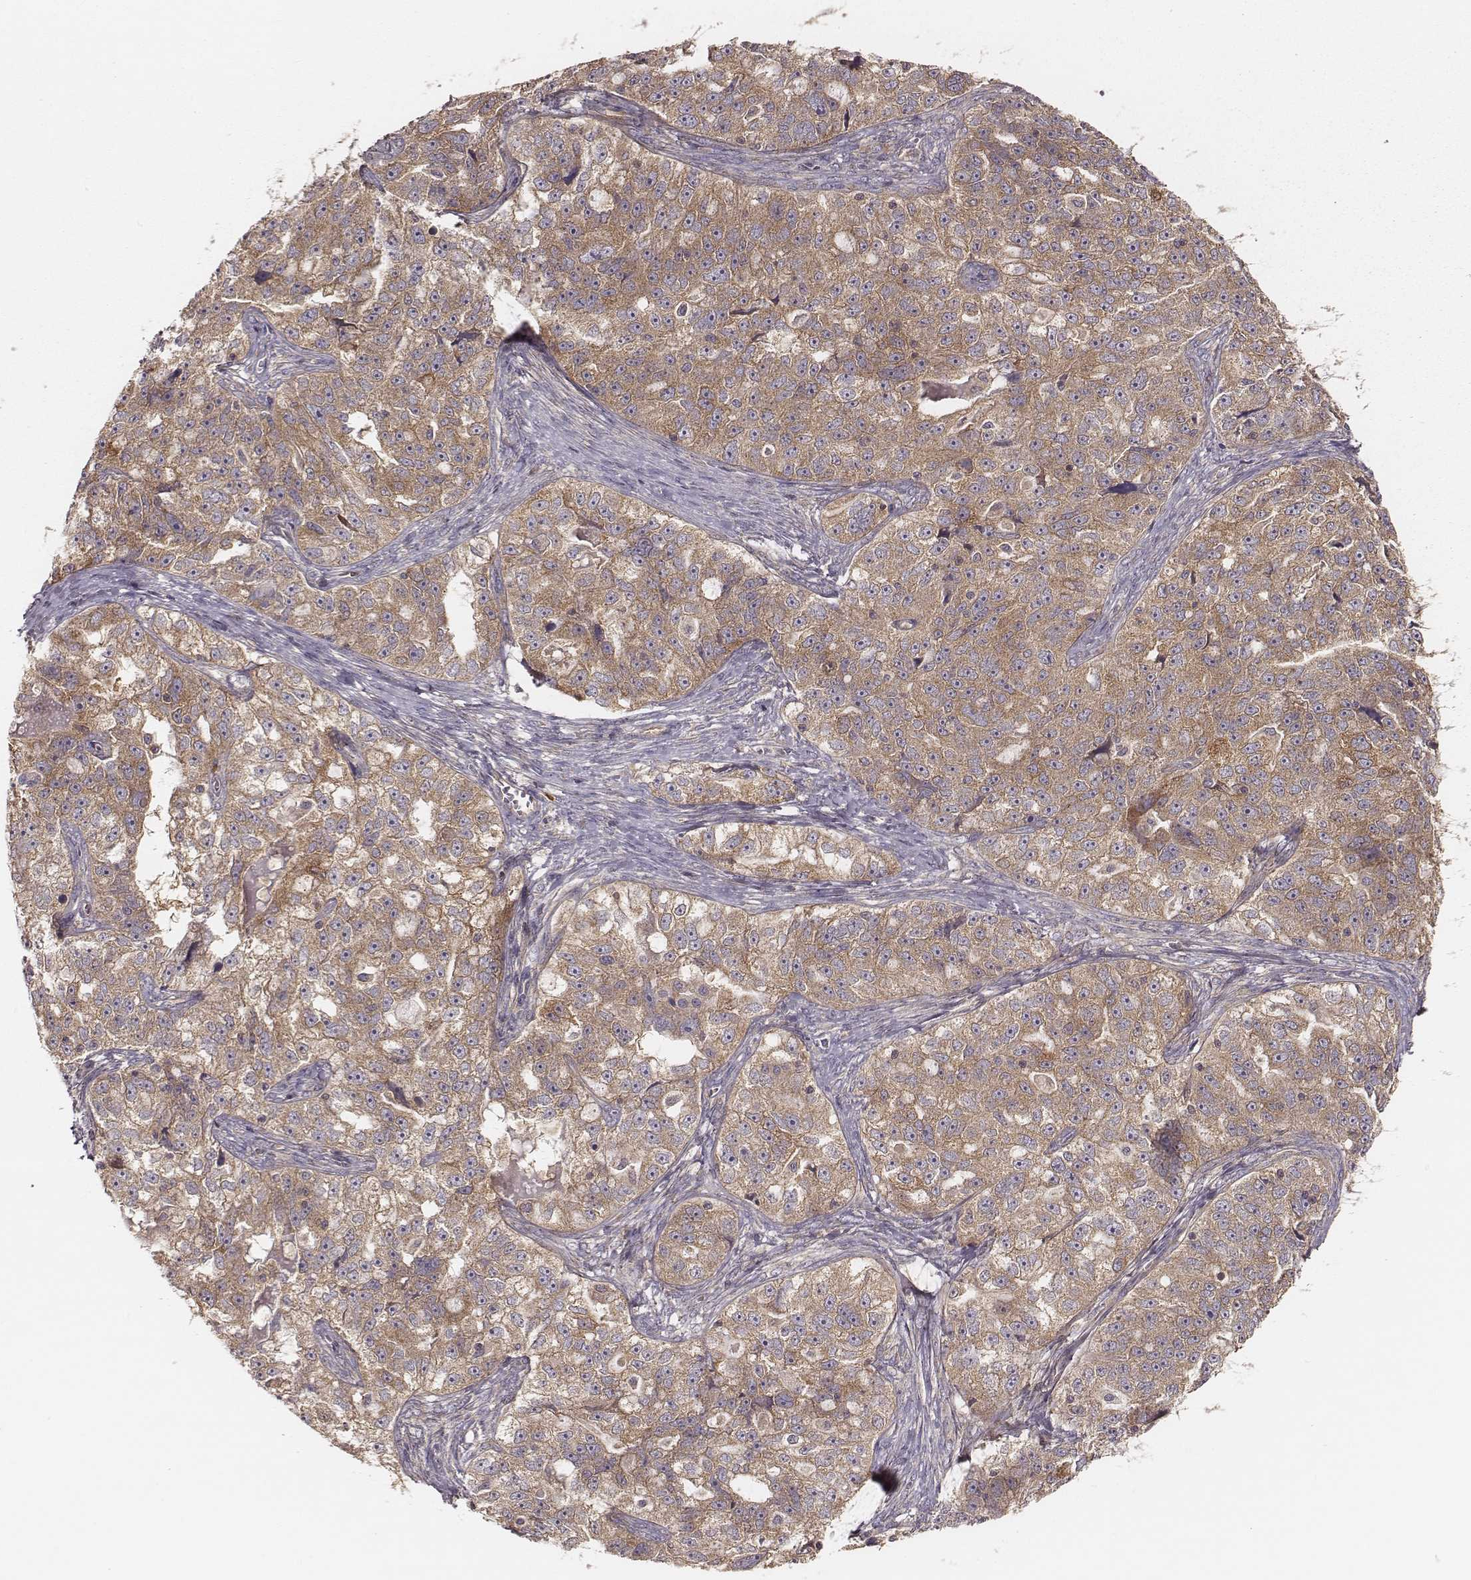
{"staining": {"intensity": "moderate", "quantity": ">75%", "location": "cytoplasmic/membranous"}, "tissue": "ovarian cancer", "cell_type": "Tumor cells", "image_type": "cancer", "snomed": [{"axis": "morphology", "description": "Cystadenocarcinoma, serous, NOS"}, {"axis": "topography", "description": "Ovary"}], "caption": "Immunohistochemical staining of serous cystadenocarcinoma (ovarian) shows medium levels of moderate cytoplasmic/membranous positivity in about >75% of tumor cells.", "gene": "CARS1", "patient": {"sex": "female", "age": 51}}